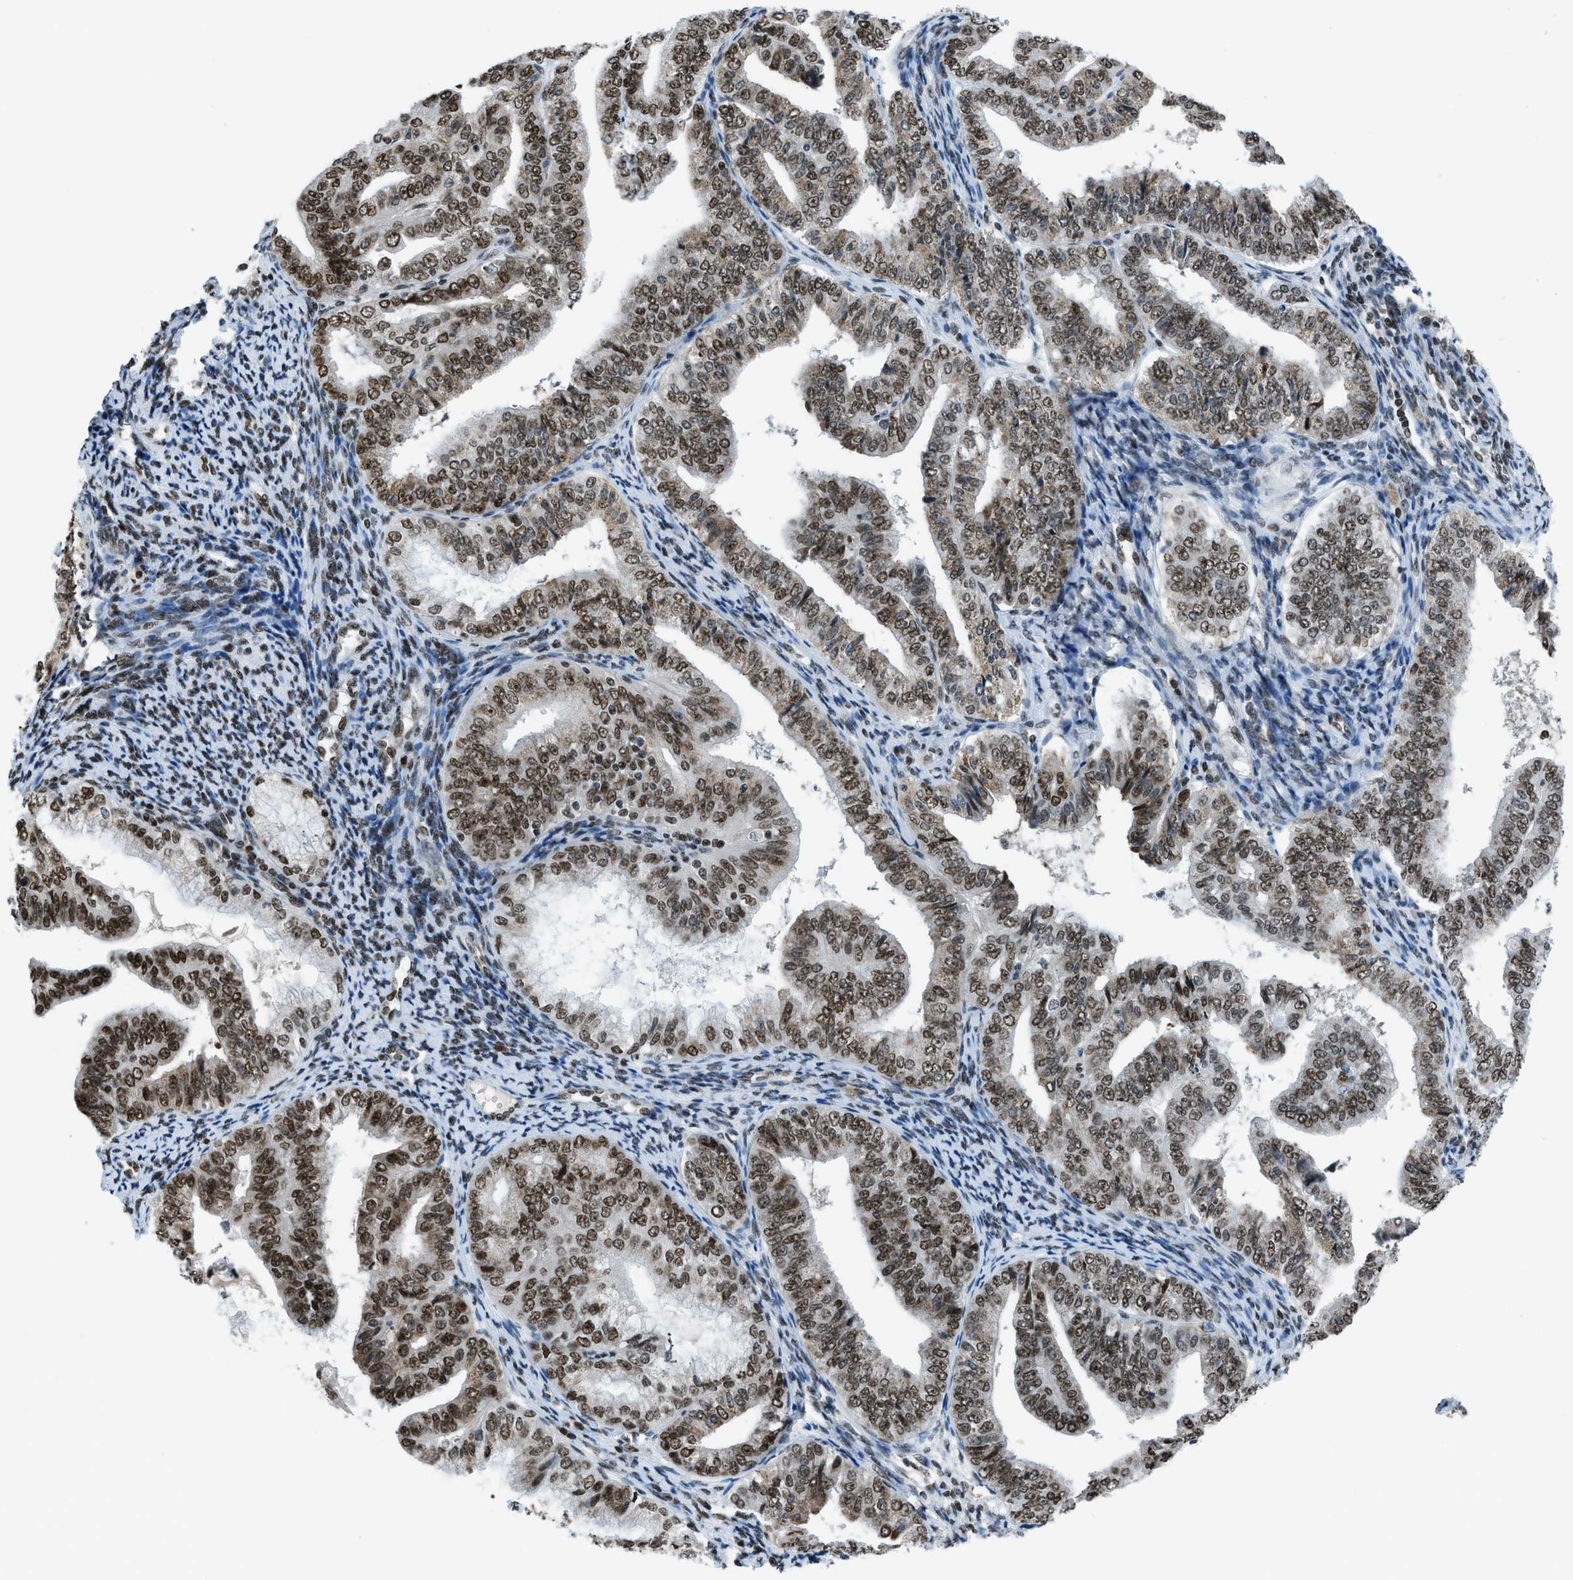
{"staining": {"intensity": "strong", "quantity": ">75%", "location": "nuclear"}, "tissue": "endometrial cancer", "cell_type": "Tumor cells", "image_type": "cancer", "snomed": [{"axis": "morphology", "description": "Adenocarcinoma, NOS"}, {"axis": "topography", "description": "Endometrium"}], "caption": "Endometrial cancer stained for a protein exhibits strong nuclear positivity in tumor cells.", "gene": "RAD51B", "patient": {"sex": "female", "age": 63}}